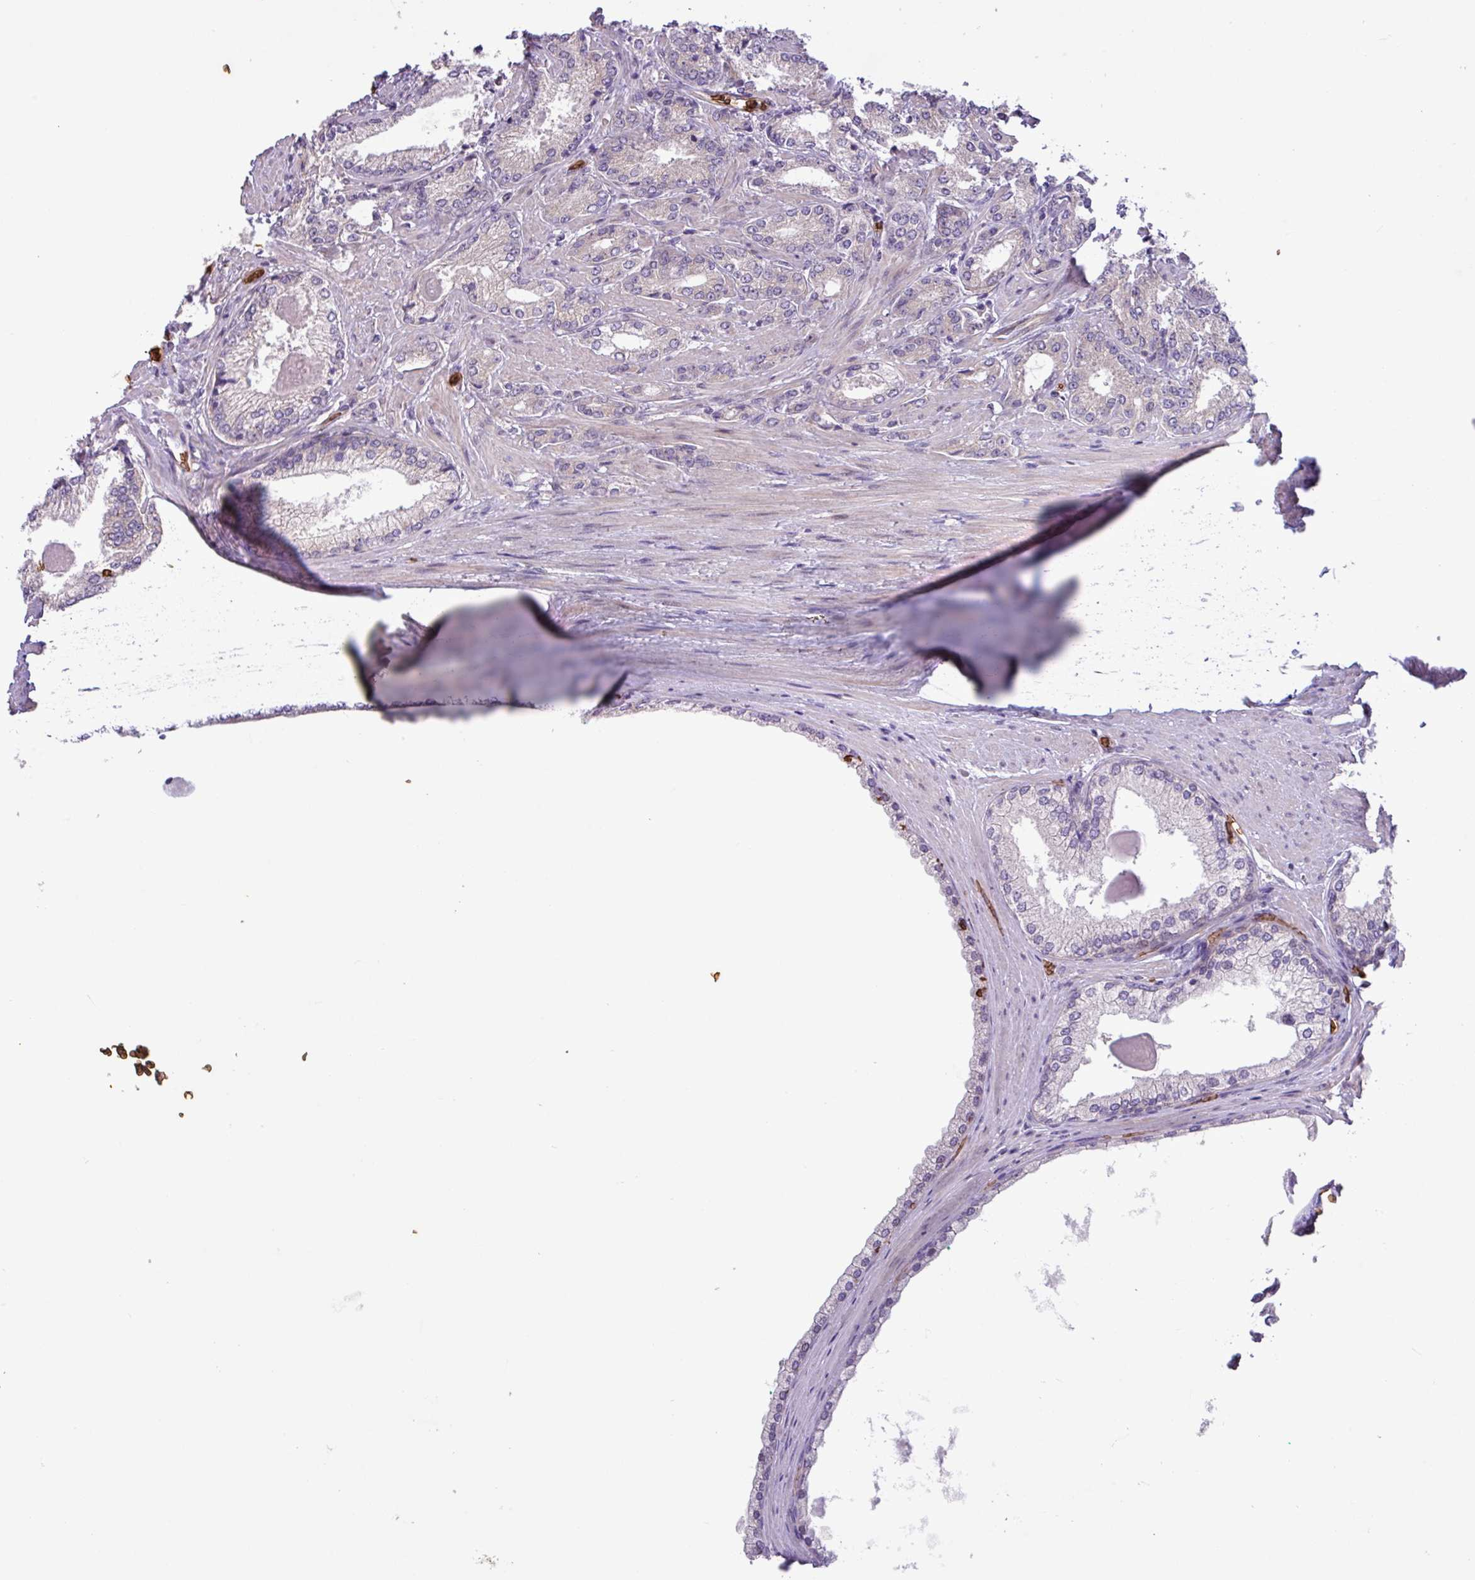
{"staining": {"intensity": "negative", "quantity": "none", "location": "none"}, "tissue": "prostate cancer", "cell_type": "Tumor cells", "image_type": "cancer", "snomed": [{"axis": "morphology", "description": "Adenocarcinoma, High grade"}, {"axis": "topography", "description": "Prostate"}], "caption": "A micrograph of high-grade adenocarcinoma (prostate) stained for a protein shows no brown staining in tumor cells. Nuclei are stained in blue.", "gene": "RAD21L1", "patient": {"sex": "male", "age": 66}}